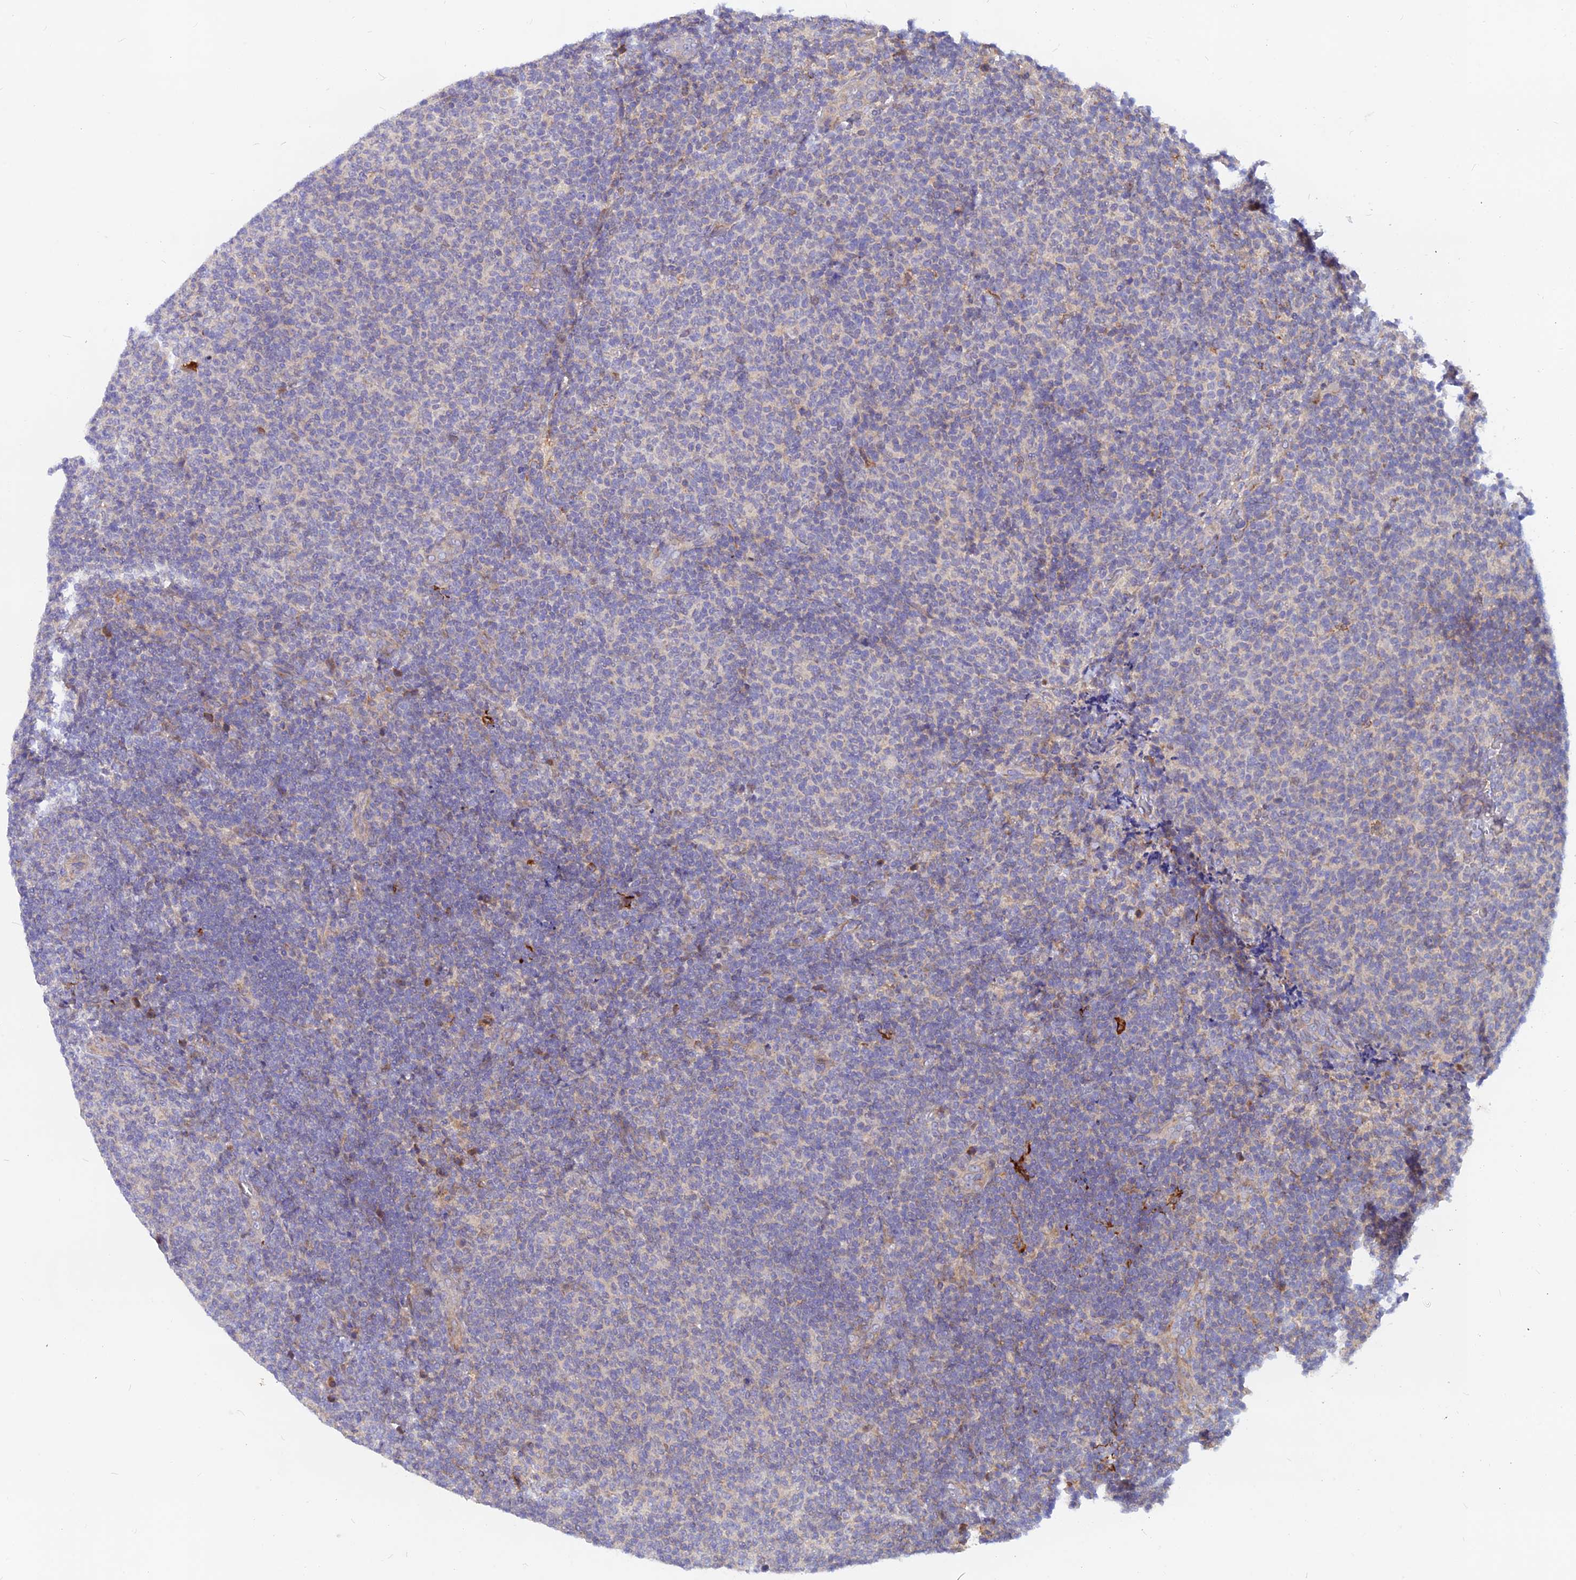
{"staining": {"intensity": "negative", "quantity": "none", "location": "none"}, "tissue": "lymphoma", "cell_type": "Tumor cells", "image_type": "cancer", "snomed": [{"axis": "morphology", "description": "Malignant lymphoma, non-Hodgkin's type, Low grade"}, {"axis": "topography", "description": "Lymph node"}], "caption": "IHC of human lymphoma displays no positivity in tumor cells. (Brightfield microscopy of DAB (3,3'-diaminobenzidine) immunohistochemistry at high magnification).", "gene": "DNAJC16", "patient": {"sex": "male", "age": 66}}